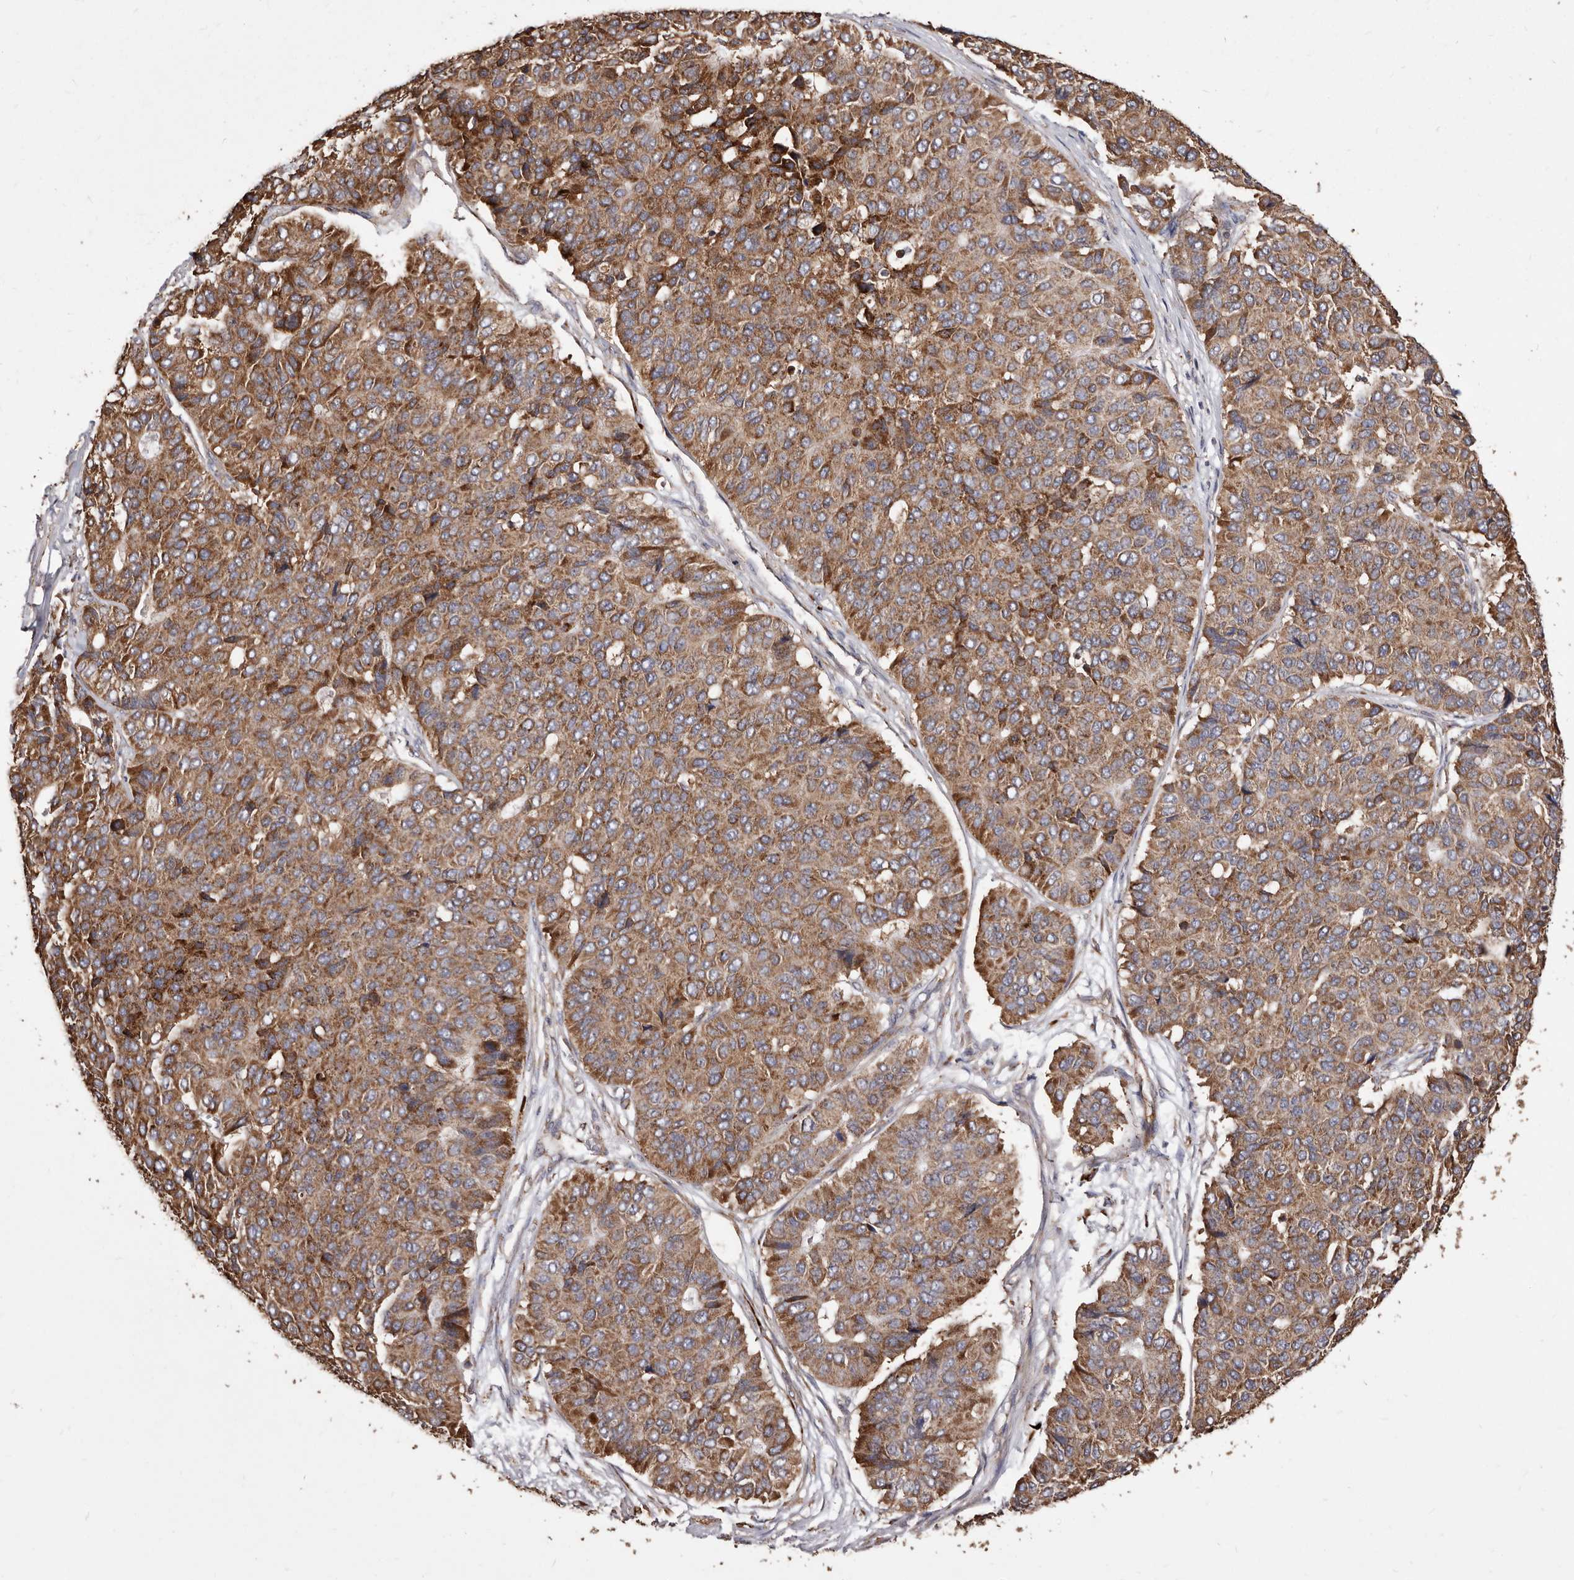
{"staining": {"intensity": "moderate", "quantity": ">75%", "location": "cytoplasmic/membranous"}, "tissue": "pancreatic cancer", "cell_type": "Tumor cells", "image_type": "cancer", "snomed": [{"axis": "morphology", "description": "Adenocarcinoma, NOS"}, {"axis": "topography", "description": "Pancreas"}], "caption": "Protein expression by immunohistochemistry (IHC) displays moderate cytoplasmic/membranous positivity in approximately >75% of tumor cells in adenocarcinoma (pancreatic).", "gene": "STEAP2", "patient": {"sex": "male", "age": 50}}